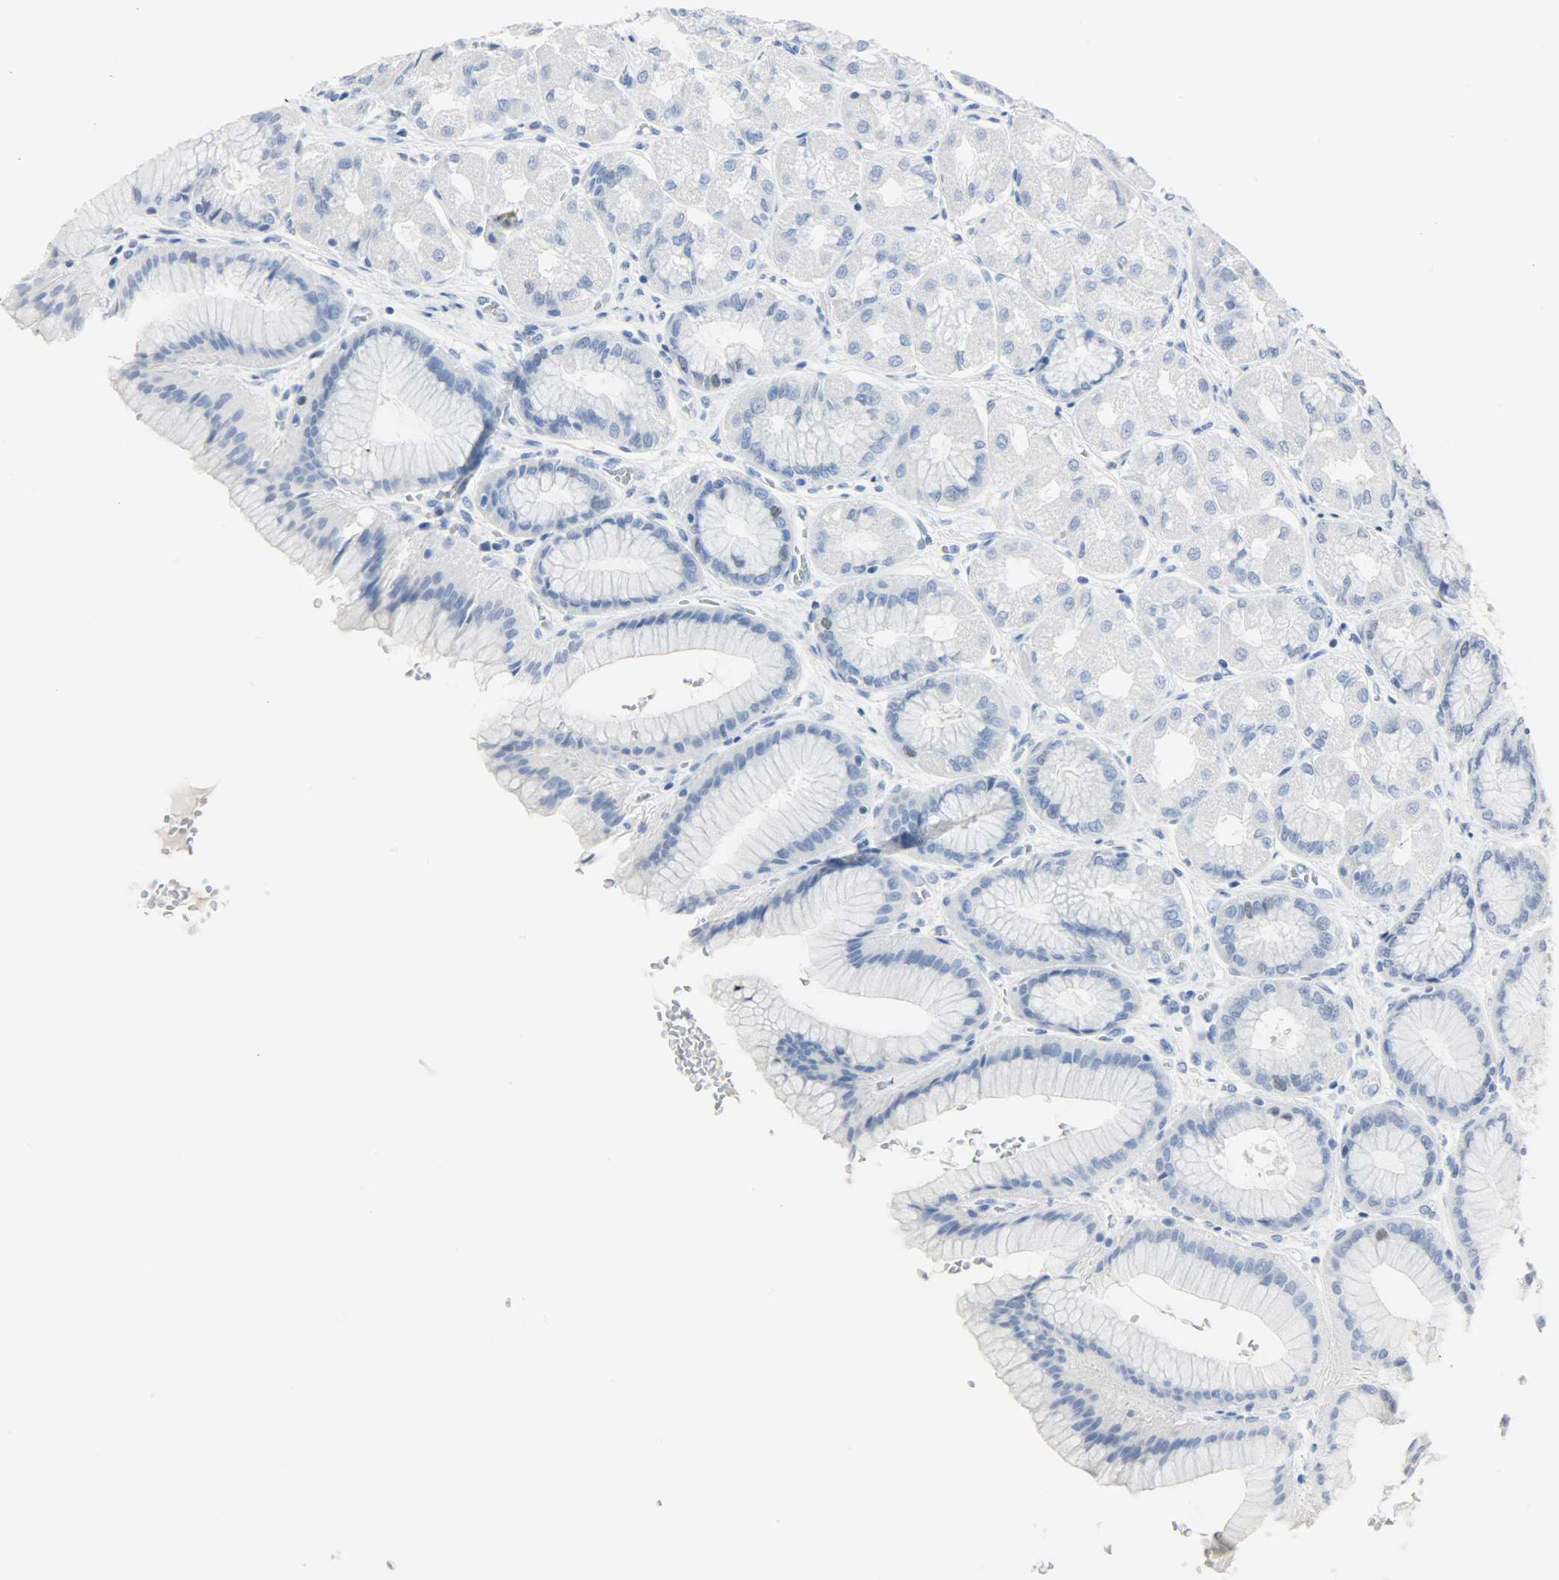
{"staining": {"intensity": "strong", "quantity": "<25%", "location": "nuclear"}, "tissue": "stomach", "cell_type": "Glandular cells", "image_type": "normal", "snomed": [{"axis": "morphology", "description": "Normal tissue, NOS"}, {"axis": "morphology", "description": "Adenocarcinoma, NOS"}, {"axis": "topography", "description": "Stomach"}, {"axis": "topography", "description": "Stomach, lower"}], "caption": "Protein analysis of unremarkable stomach shows strong nuclear staining in approximately <25% of glandular cells.", "gene": "HELLS", "patient": {"sex": "female", "age": 65}}